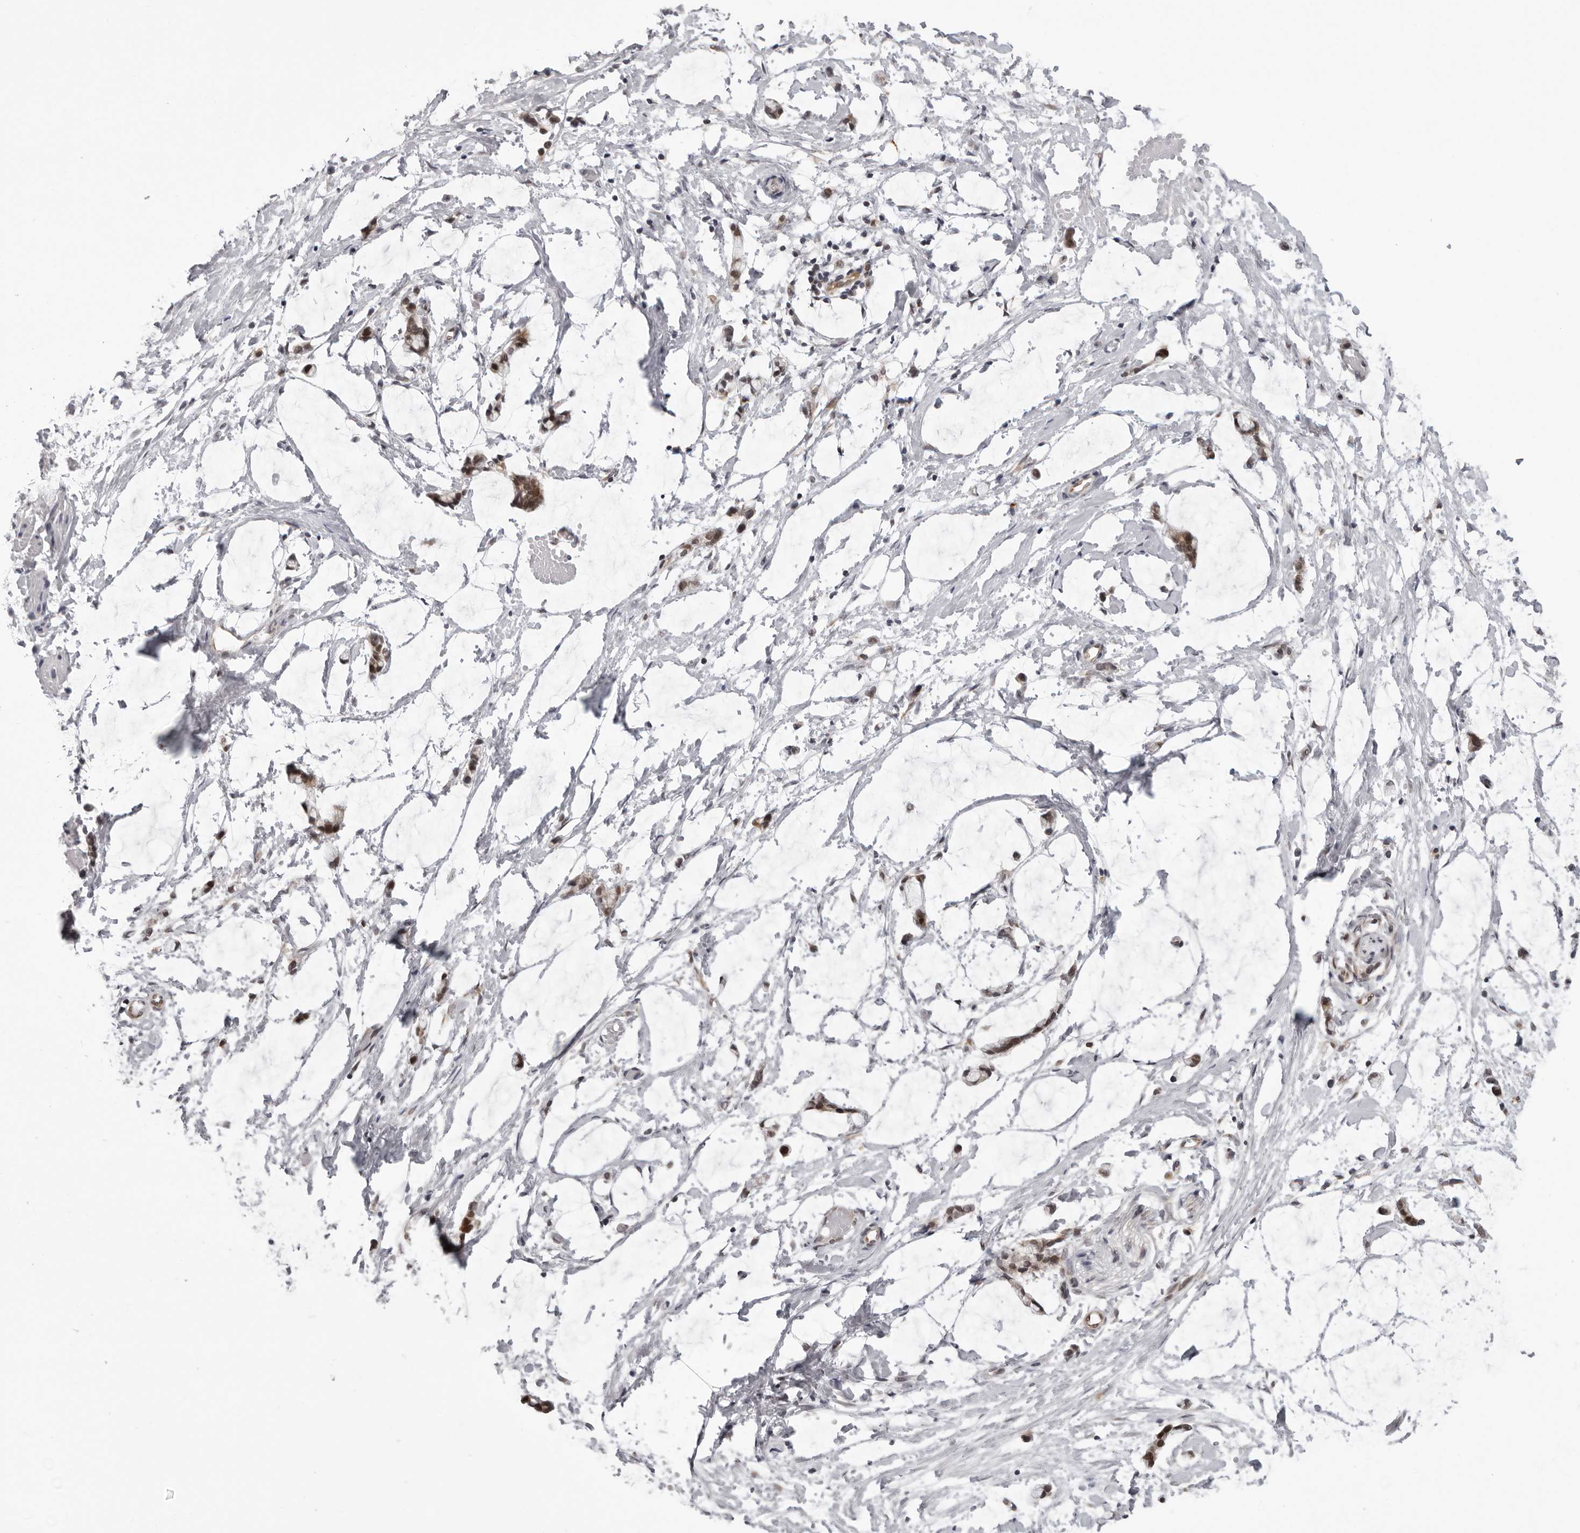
{"staining": {"intensity": "moderate", "quantity": ">75%", "location": "nuclear"}, "tissue": "adipose tissue", "cell_type": "Adipocytes", "image_type": "normal", "snomed": [{"axis": "morphology", "description": "Normal tissue, NOS"}, {"axis": "morphology", "description": "Adenocarcinoma, NOS"}, {"axis": "topography", "description": "Smooth muscle"}, {"axis": "topography", "description": "Colon"}], "caption": "A brown stain labels moderate nuclear expression of a protein in adipocytes of unremarkable human adipose tissue. (DAB (3,3'-diaminobenzidine) = brown stain, brightfield microscopy at high magnification).", "gene": "GCSAML", "patient": {"sex": "male", "age": 14}}